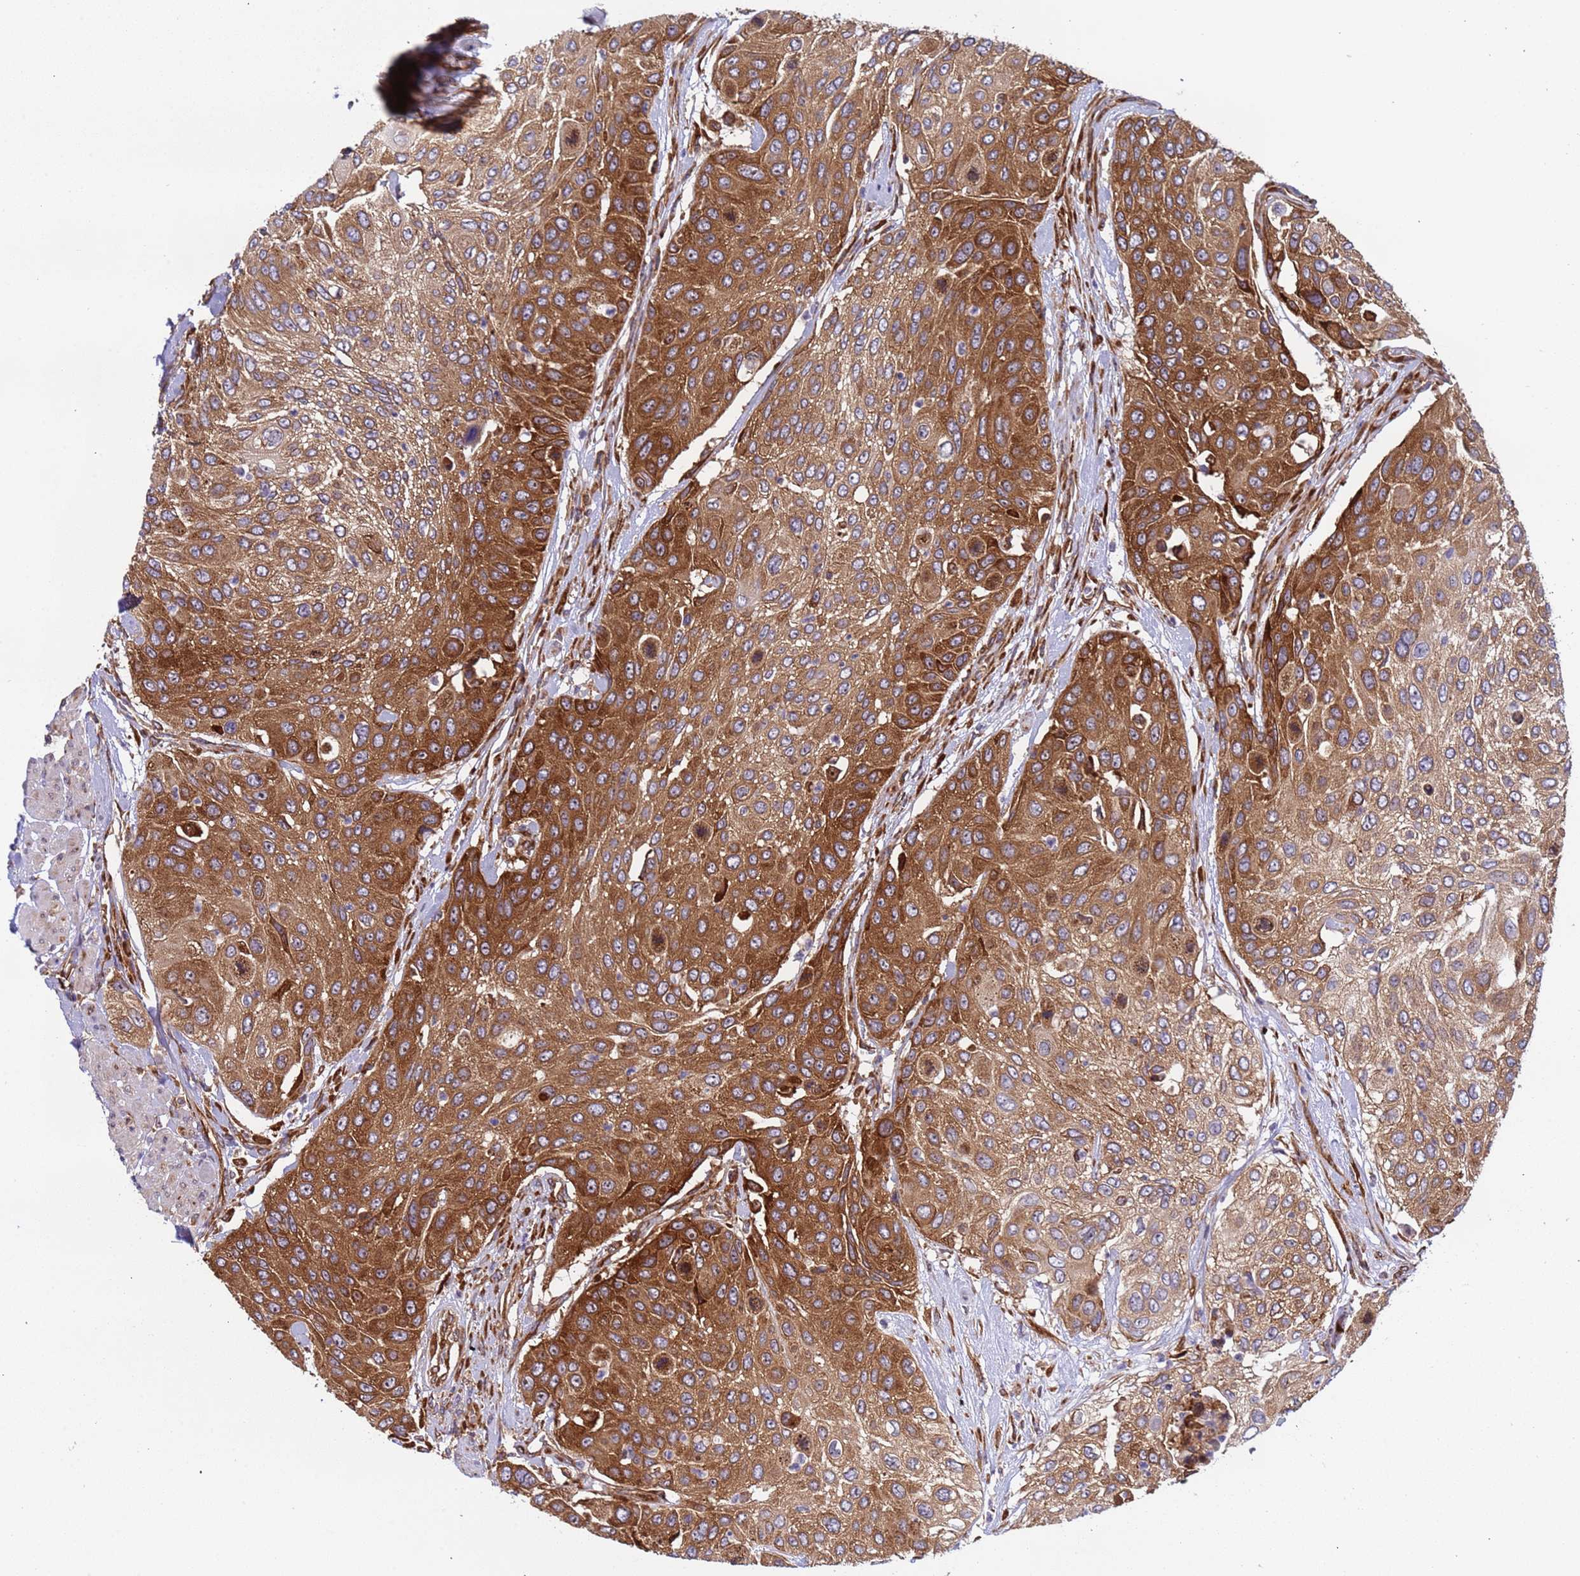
{"staining": {"intensity": "strong", "quantity": ">75%", "location": "cytoplasmic/membranous"}, "tissue": "urothelial cancer", "cell_type": "Tumor cells", "image_type": "cancer", "snomed": [{"axis": "morphology", "description": "Urothelial carcinoma, High grade"}, {"axis": "topography", "description": "Urinary bladder"}], "caption": "Urothelial carcinoma (high-grade) was stained to show a protein in brown. There is high levels of strong cytoplasmic/membranous expression in approximately >75% of tumor cells.", "gene": "RPL36", "patient": {"sex": "female", "age": 79}}